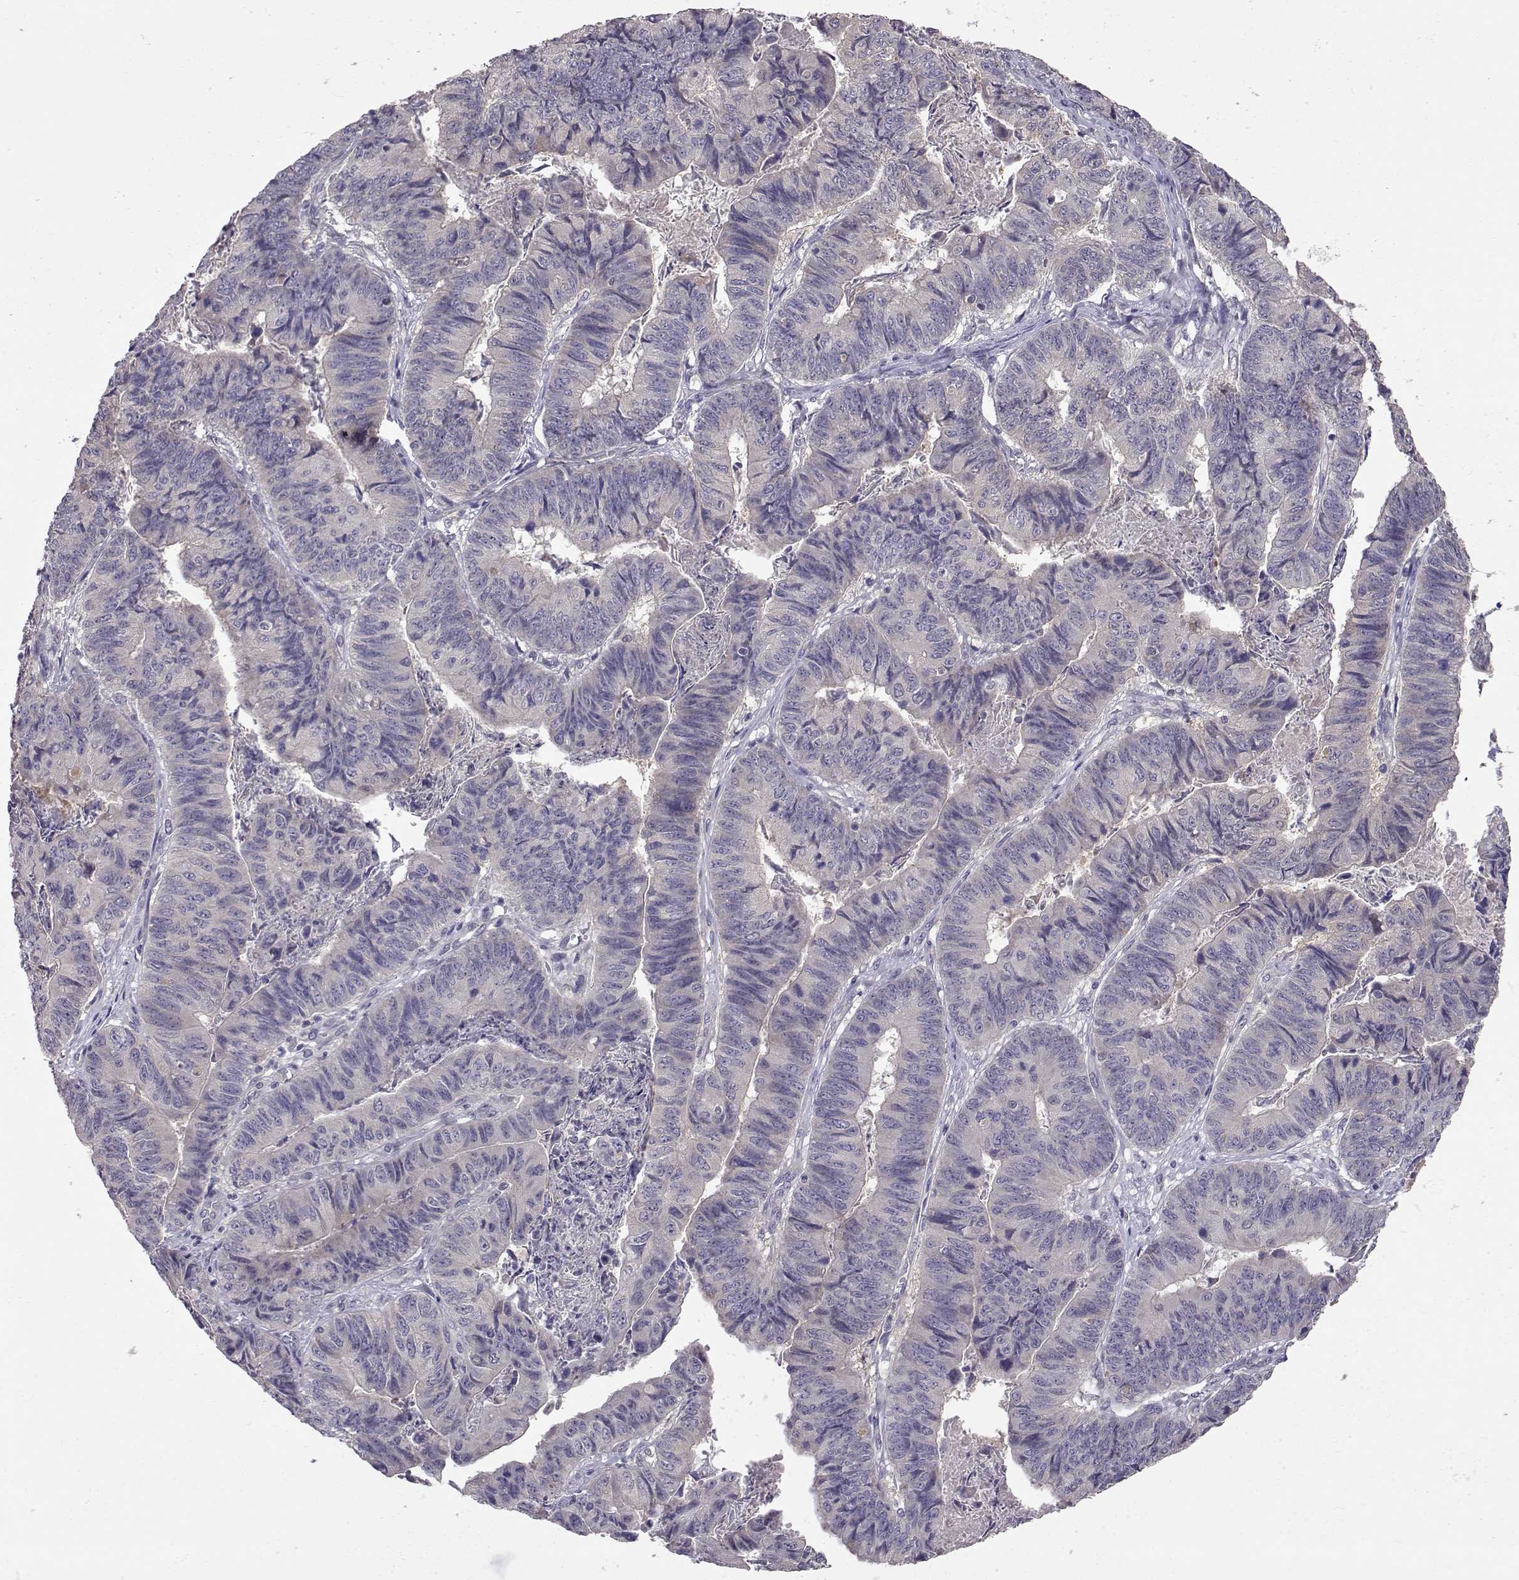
{"staining": {"intensity": "negative", "quantity": "none", "location": "none"}, "tissue": "stomach cancer", "cell_type": "Tumor cells", "image_type": "cancer", "snomed": [{"axis": "morphology", "description": "Adenocarcinoma, NOS"}, {"axis": "topography", "description": "Stomach, lower"}], "caption": "Immunohistochemistry of human stomach cancer (adenocarcinoma) exhibits no staining in tumor cells. The staining was performed using DAB to visualize the protein expression in brown, while the nuclei were stained in blue with hematoxylin (Magnification: 20x).", "gene": "NCAM2", "patient": {"sex": "male", "age": 77}}